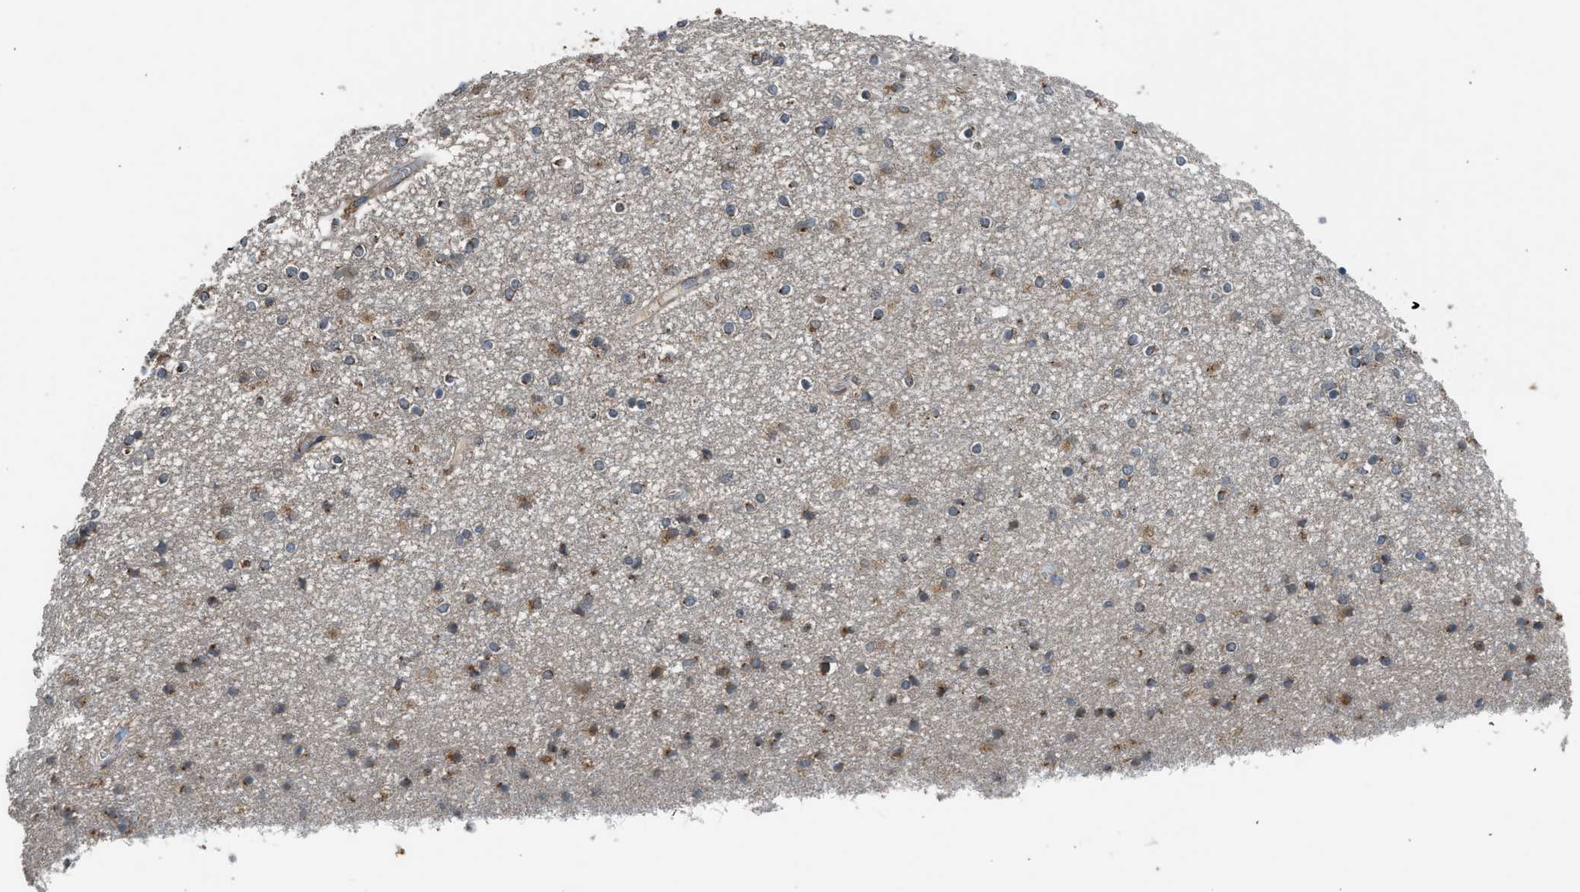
{"staining": {"intensity": "weak", "quantity": "<25%", "location": "cytoplasmic/membranous"}, "tissue": "caudate", "cell_type": "Glial cells", "image_type": "normal", "snomed": [{"axis": "morphology", "description": "Normal tissue, NOS"}, {"axis": "topography", "description": "Lateral ventricle wall"}], "caption": "A micrograph of caudate stained for a protein displays no brown staining in glial cells. The staining is performed using DAB (3,3'-diaminobenzidine) brown chromogen with nuclei counter-stained in using hematoxylin.", "gene": "STARD3", "patient": {"sex": "female", "age": 54}}